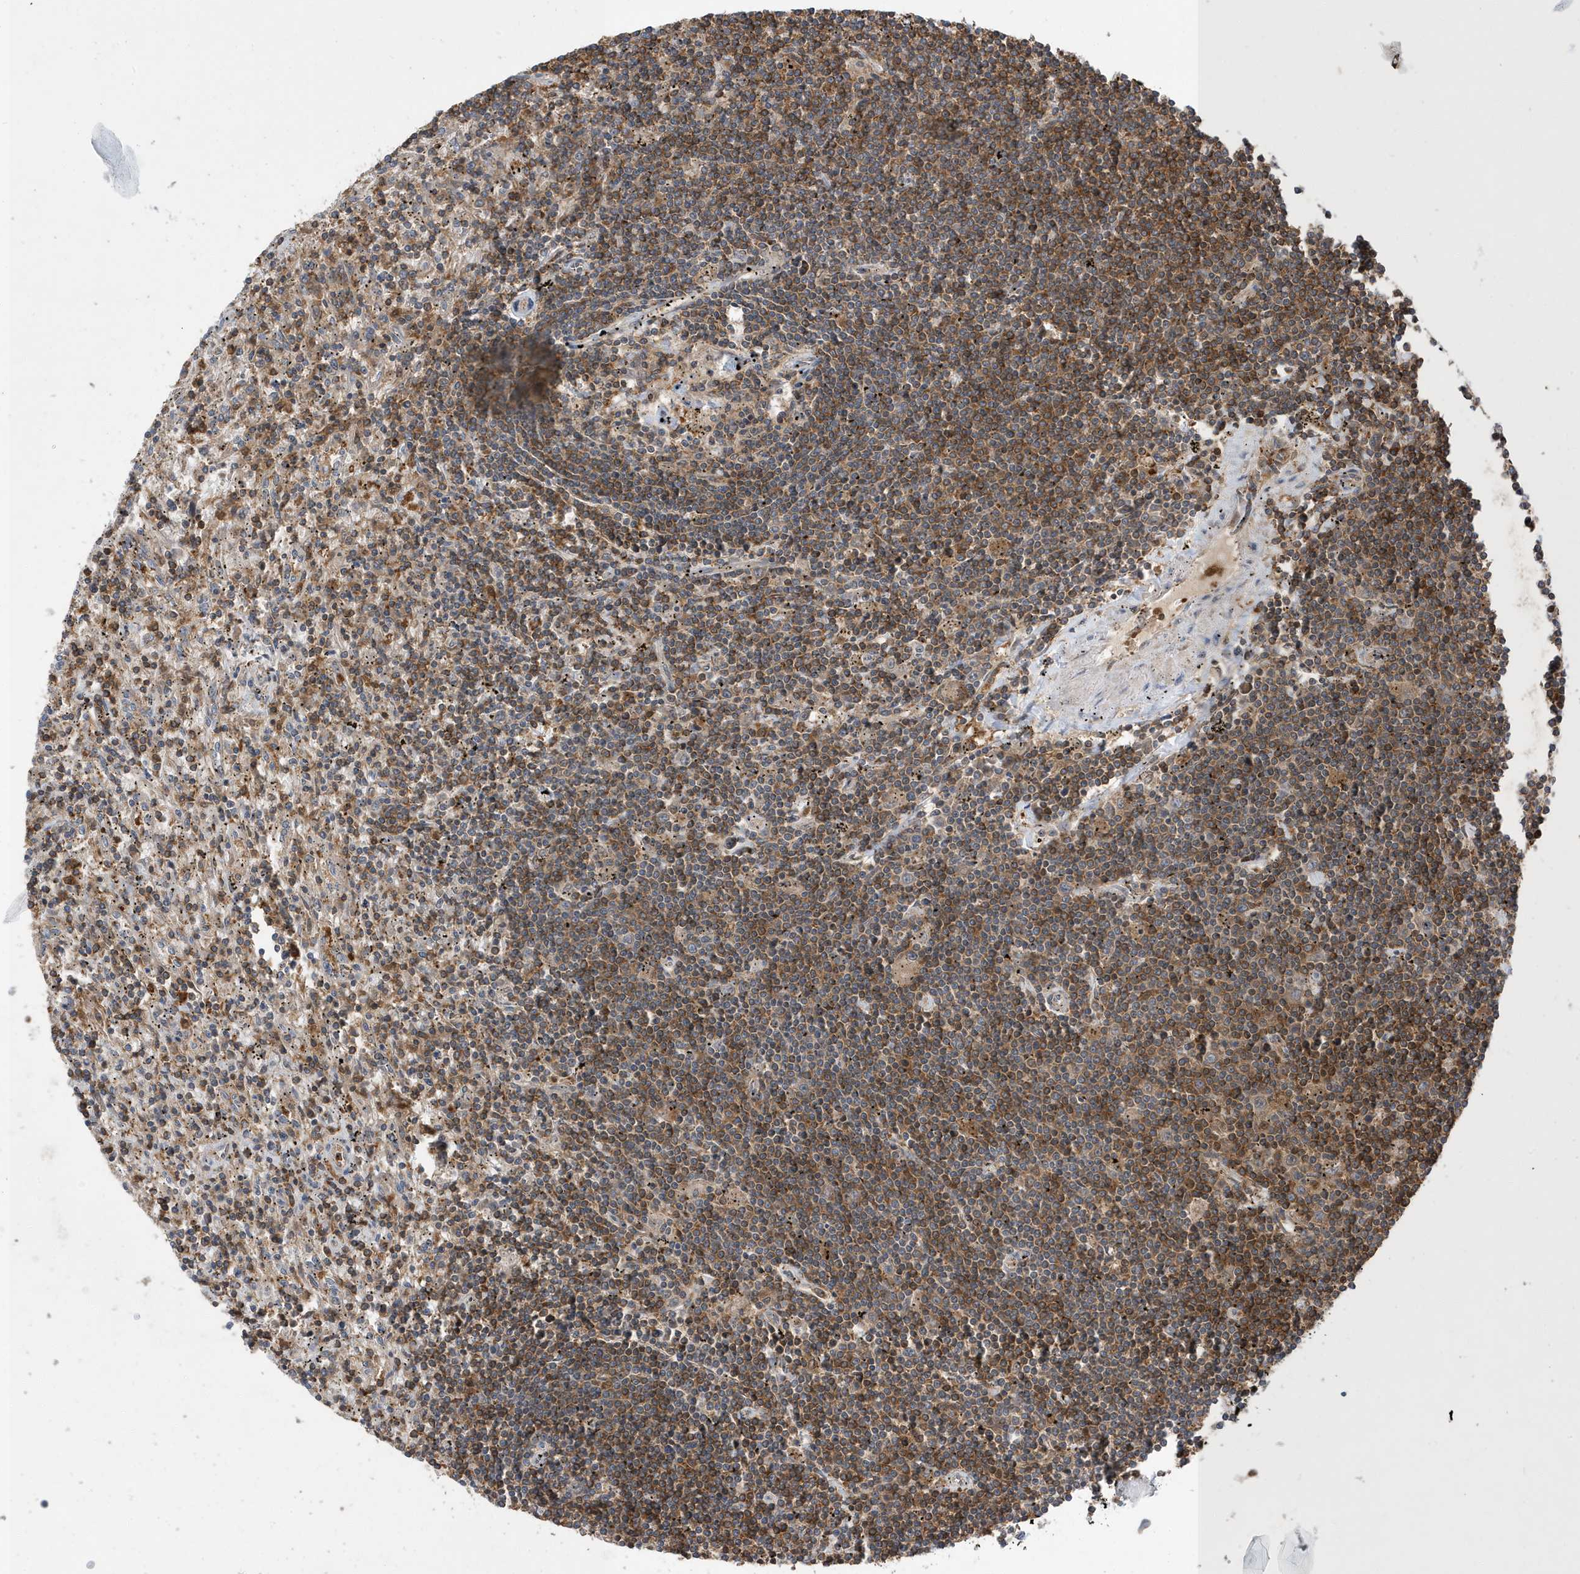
{"staining": {"intensity": "moderate", "quantity": "25%-75%", "location": "cytoplasmic/membranous"}, "tissue": "lymphoma", "cell_type": "Tumor cells", "image_type": "cancer", "snomed": [{"axis": "morphology", "description": "Malignant lymphoma, non-Hodgkin's type, Low grade"}, {"axis": "topography", "description": "Spleen"}], "caption": "Lymphoma was stained to show a protein in brown. There is medium levels of moderate cytoplasmic/membranous expression in about 25%-75% of tumor cells. Using DAB (brown) and hematoxylin (blue) stains, captured at high magnification using brightfield microscopy.", "gene": "LAPTM4A", "patient": {"sex": "male", "age": 76}}